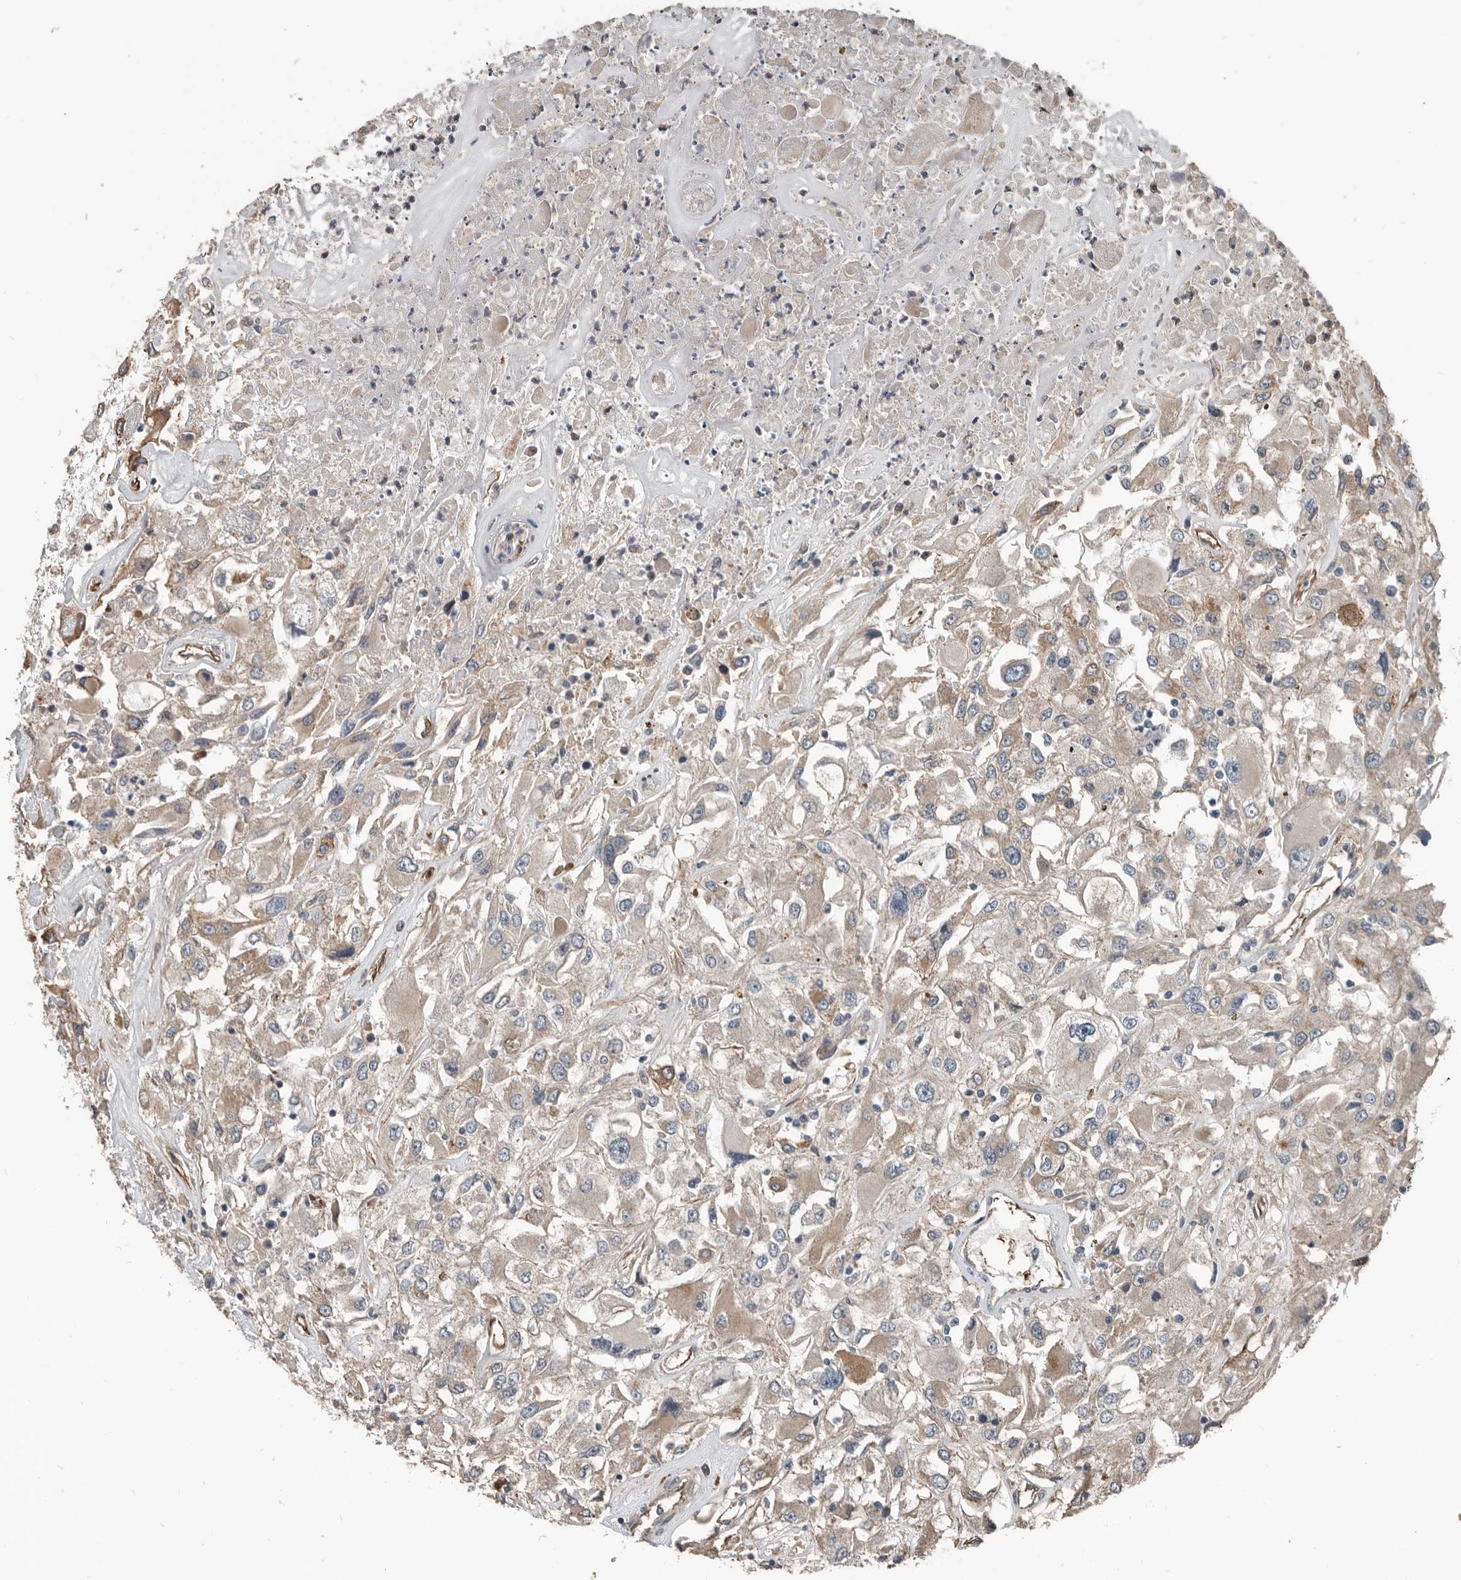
{"staining": {"intensity": "weak", "quantity": ">75%", "location": "cytoplasmic/membranous"}, "tissue": "renal cancer", "cell_type": "Tumor cells", "image_type": "cancer", "snomed": [{"axis": "morphology", "description": "Adenocarcinoma, NOS"}, {"axis": "topography", "description": "Kidney"}], "caption": "Protein staining of adenocarcinoma (renal) tissue demonstrates weak cytoplasmic/membranous expression in approximately >75% of tumor cells. The protein of interest is shown in brown color, while the nuclei are stained blue.", "gene": "YOD1", "patient": {"sex": "female", "age": 52}}